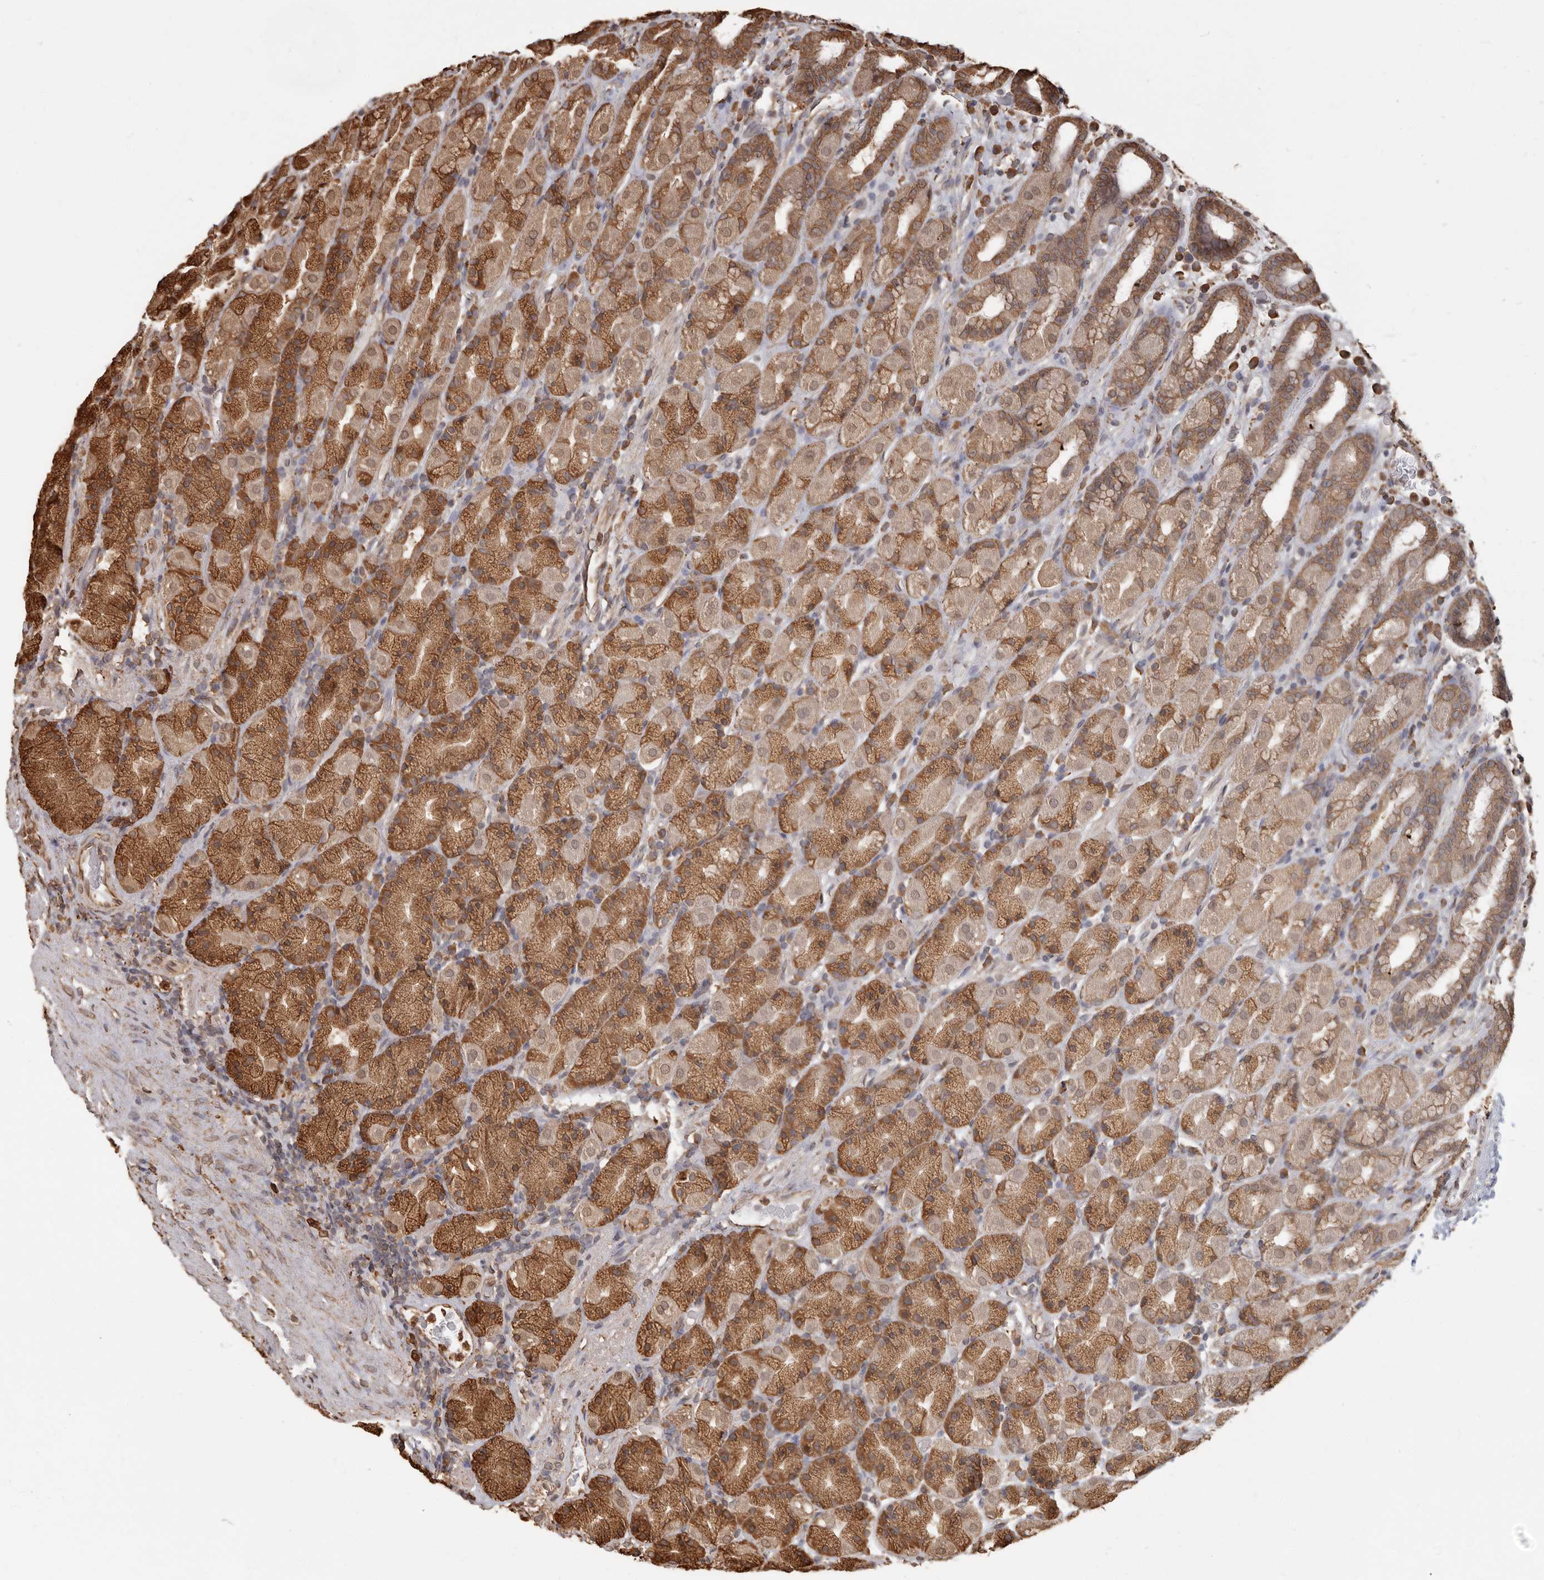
{"staining": {"intensity": "moderate", "quantity": ">75%", "location": "cytoplasmic/membranous,nuclear"}, "tissue": "stomach", "cell_type": "Glandular cells", "image_type": "normal", "snomed": [{"axis": "morphology", "description": "Normal tissue, NOS"}, {"axis": "topography", "description": "Stomach, upper"}], "caption": "A photomicrograph of stomach stained for a protein exhibits moderate cytoplasmic/membranous,nuclear brown staining in glandular cells.", "gene": "ARHGEF10L", "patient": {"sex": "male", "age": 68}}